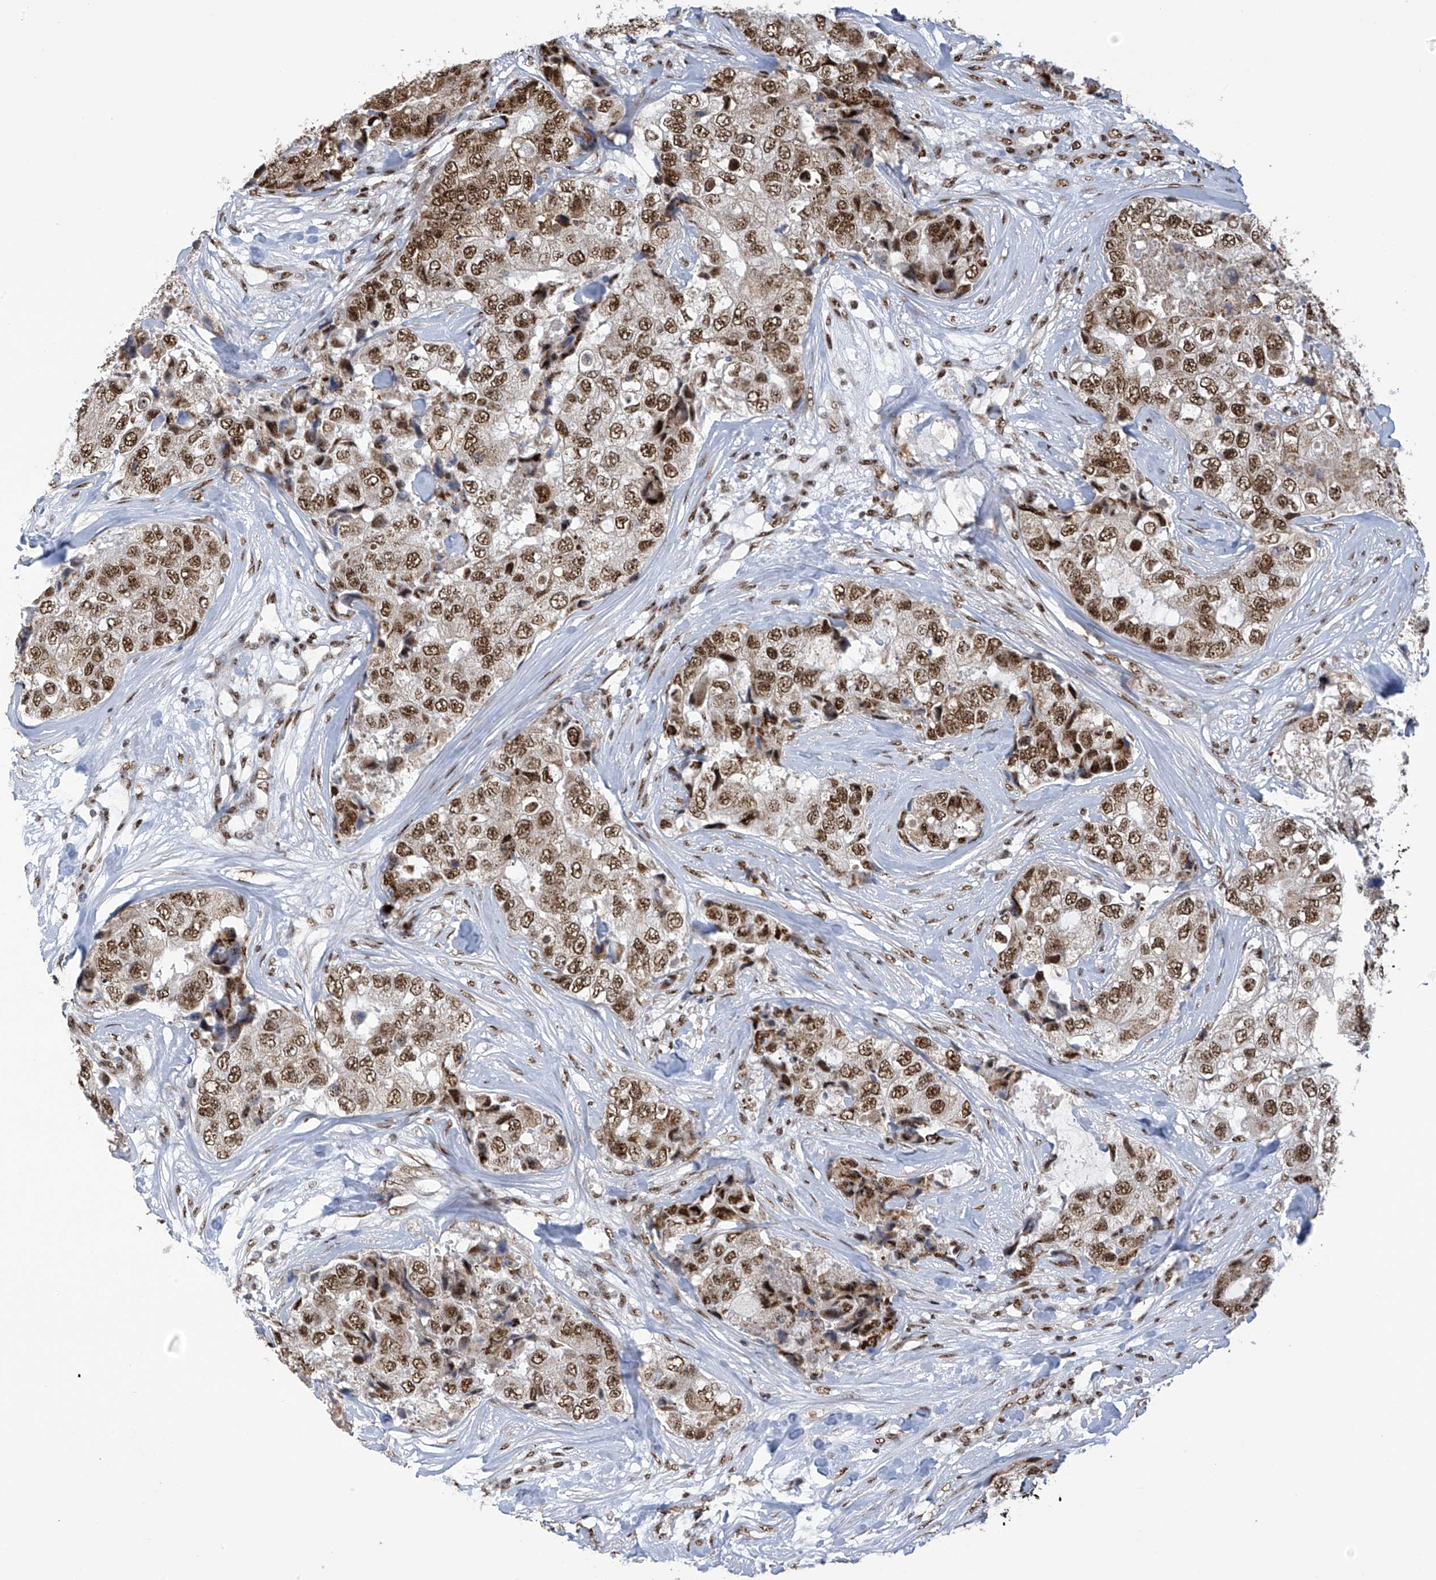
{"staining": {"intensity": "moderate", "quantity": ">75%", "location": "nuclear"}, "tissue": "breast cancer", "cell_type": "Tumor cells", "image_type": "cancer", "snomed": [{"axis": "morphology", "description": "Duct carcinoma"}, {"axis": "topography", "description": "Breast"}], "caption": "This photomicrograph reveals invasive ductal carcinoma (breast) stained with immunohistochemistry (IHC) to label a protein in brown. The nuclear of tumor cells show moderate positivity for the protein. Nuclei are counter-stained blue.", "gene": "APLF", "patient": {"sex": "female", "age": 62}}